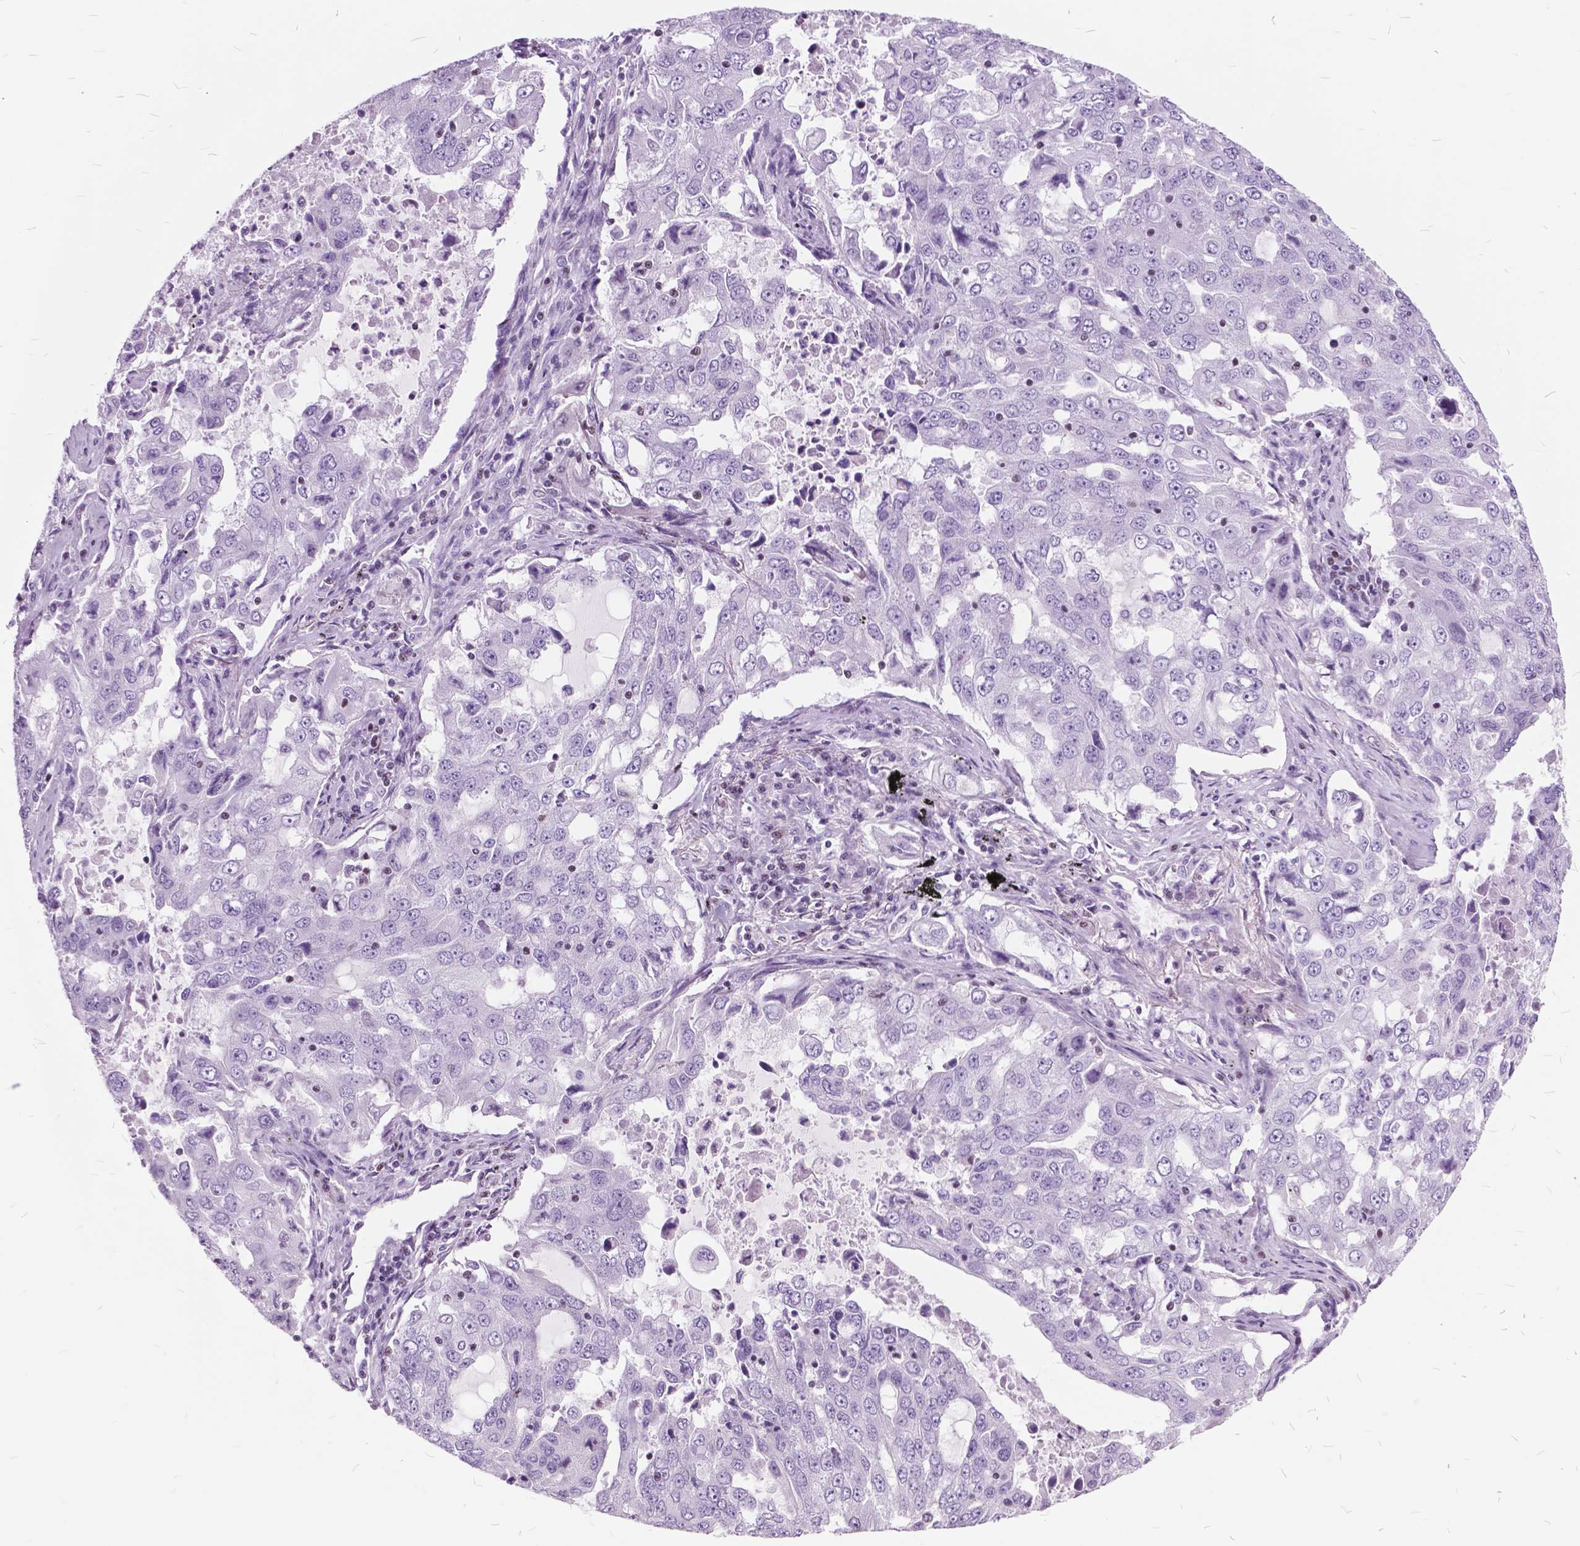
{"staining": {"intensity": "negative", "quantity": "none", "location": "none"}, "tissue": "lung cancer", "cell_type": "Tumor cells", "image_type": "cancer", "snomed": [{"axis": "morphology", "description": "Adenocarcinoma, NOS"}, {"axis": "topography", "description": "Lung"}], "caption": "An immunohistochemistry (IHC) histopathology image of lung adenocarcinoma is shown. There is no staining in tumor cells of lung adenocarcinoma.", "gene": "SP140", "patient": {"sex": "female", "age": 61}}